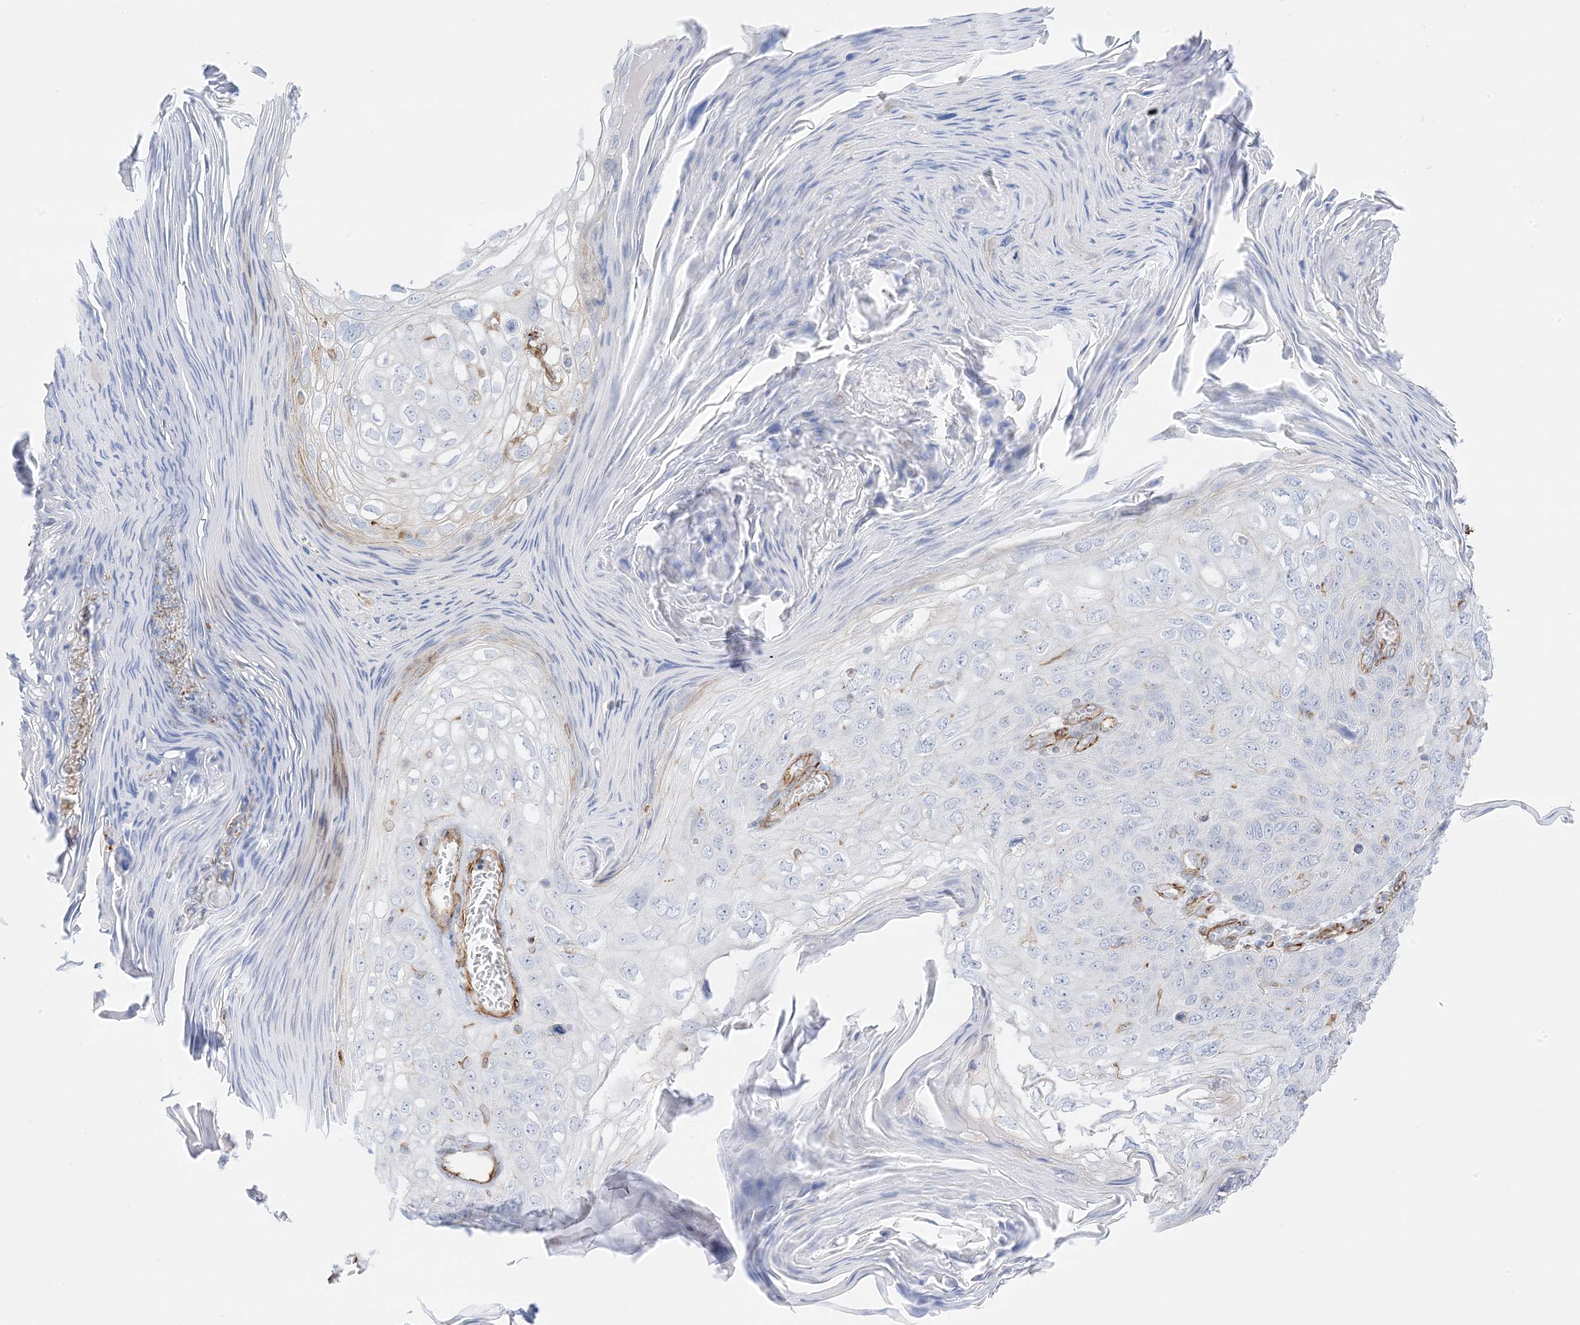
{"staining": {"intensity": "negative", "quantity": "none", "location": "none"}, "tissue": "skin cancer", "cell_type": "Tumor cells", "image_type": "cancer", "snomed": [{"axis": "morphology", "description": "Squamous cell carcinoma, NOS"}, {"axis": "topography", "description": "Skin"}], "caption": "Tumor cells are negative for protein expression in human skin squamous cell carcinoma. (Immunohistochemistry, brightfield microscopy, high magnification).", "gene": "PID1", "patient": {"sex": "female", "age": 90}}